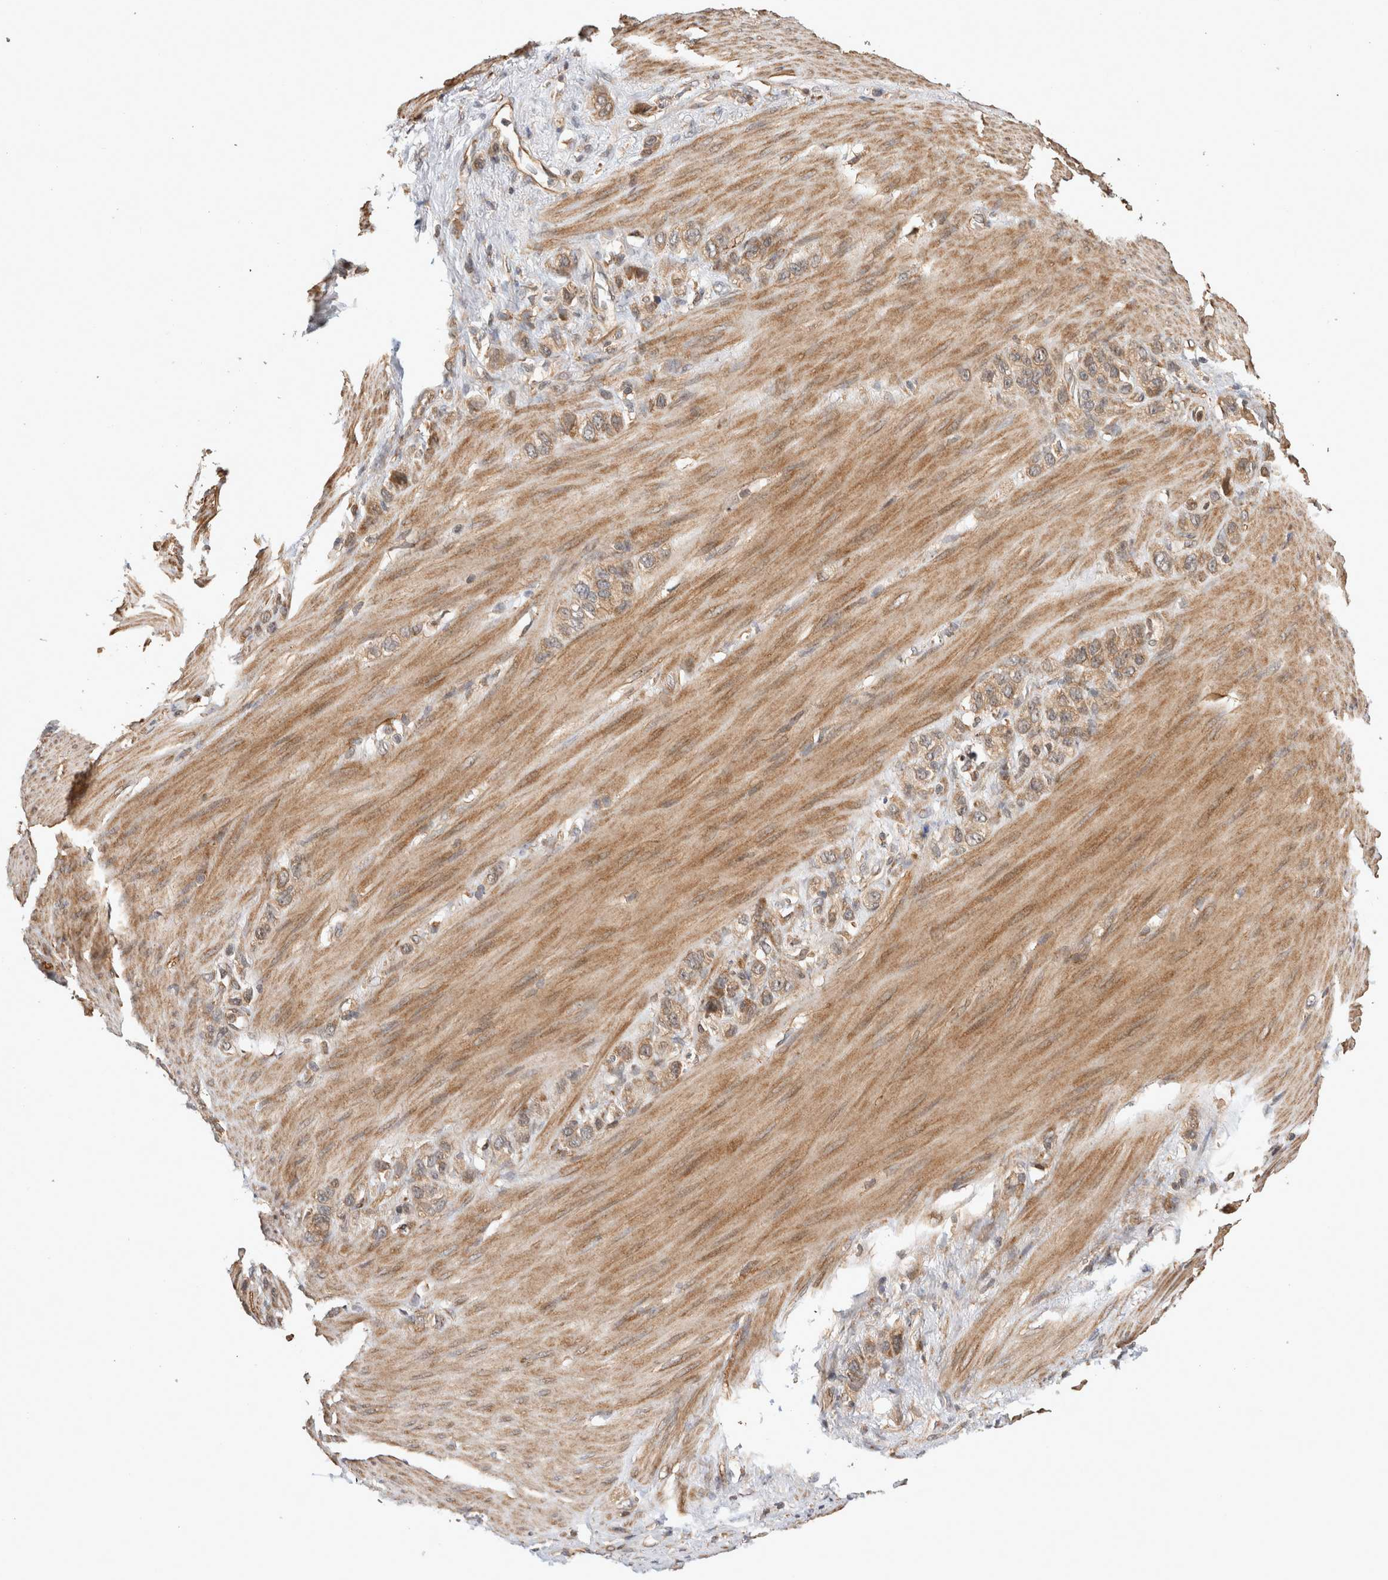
{"staining": {"intensity": "weak", "quantity": ">75%", "location": "cytoplasmic/membranous"}, "tissue": "stomach cancer", "cell_type": "Tumor cells", "image_type": "cancer", "snomed": [{"axis": "morphology", "description": "Adenocarcinoma, NOS"}, {"axis": "morphology", "description": "Adenocarcinoma, High grade"}, {"axis": "topography", "description": "Stomach, upper"}, {"axis": "topography", "description": "Stomach, lower"}], "caption": "An image of human stomach cancer stained for a protein shows weak cytoplasmic/membranous brown staining in tumor cells.", "gene": "PCDHB15", "patient": {"sex": "female", "age": 65}}